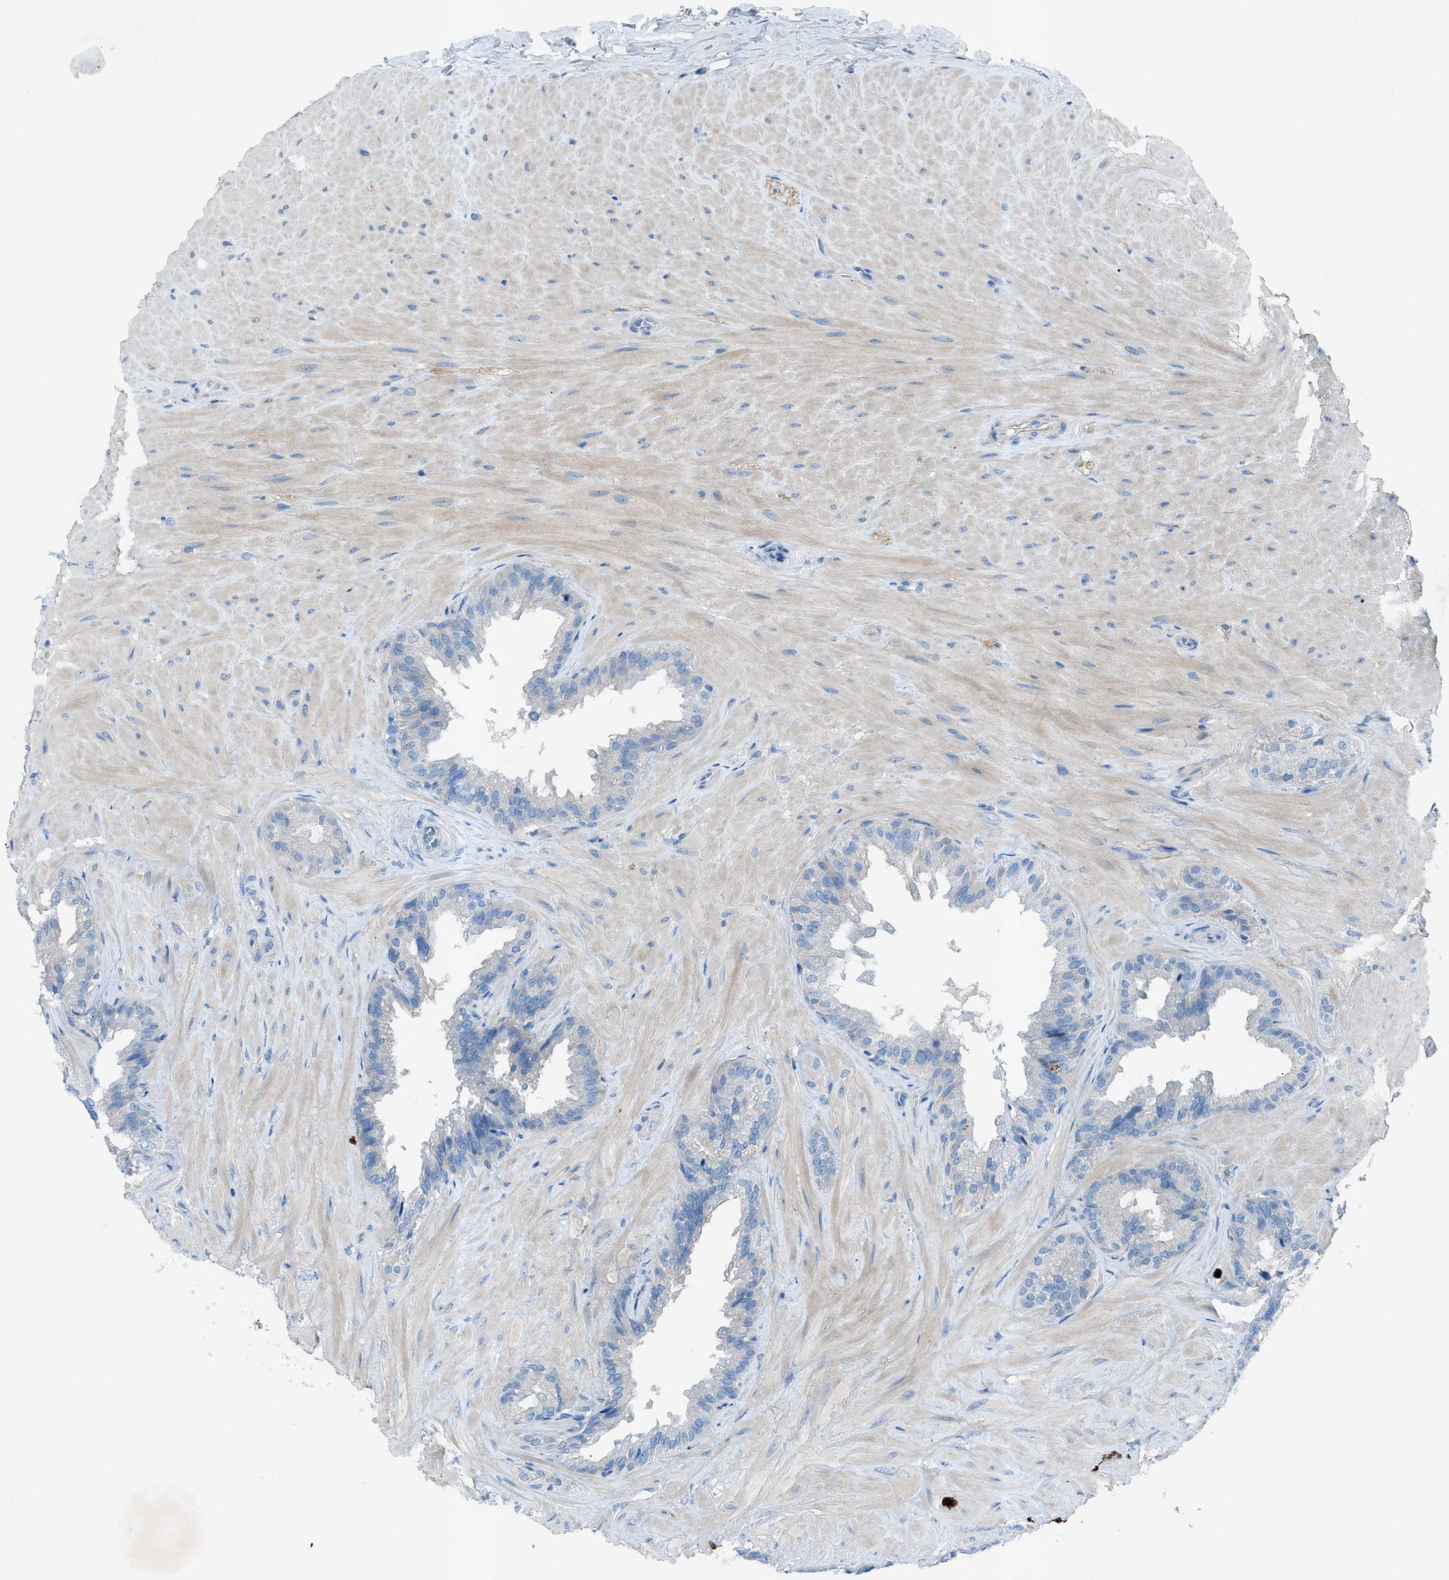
{"staining": {"intensity": "negative", "quantity": "none", "location": "none"}, "tissue": "seminal vesicle", "cell_type": "Glandular cells", "image_type": "normal", "snomed": [{"axis": "morphology", "description": "Normal tissue, NOS"}, {"axis": "topography", "description": "Seminal veicle"}], "caption": "IHC micrograph of unremarkable seminal vesicle: seminal vesicle stained with DAB displays no significant protein staining in glandular cells.", "gene": "C5AR2", "patient": {"sex": "male", "age": 46}}